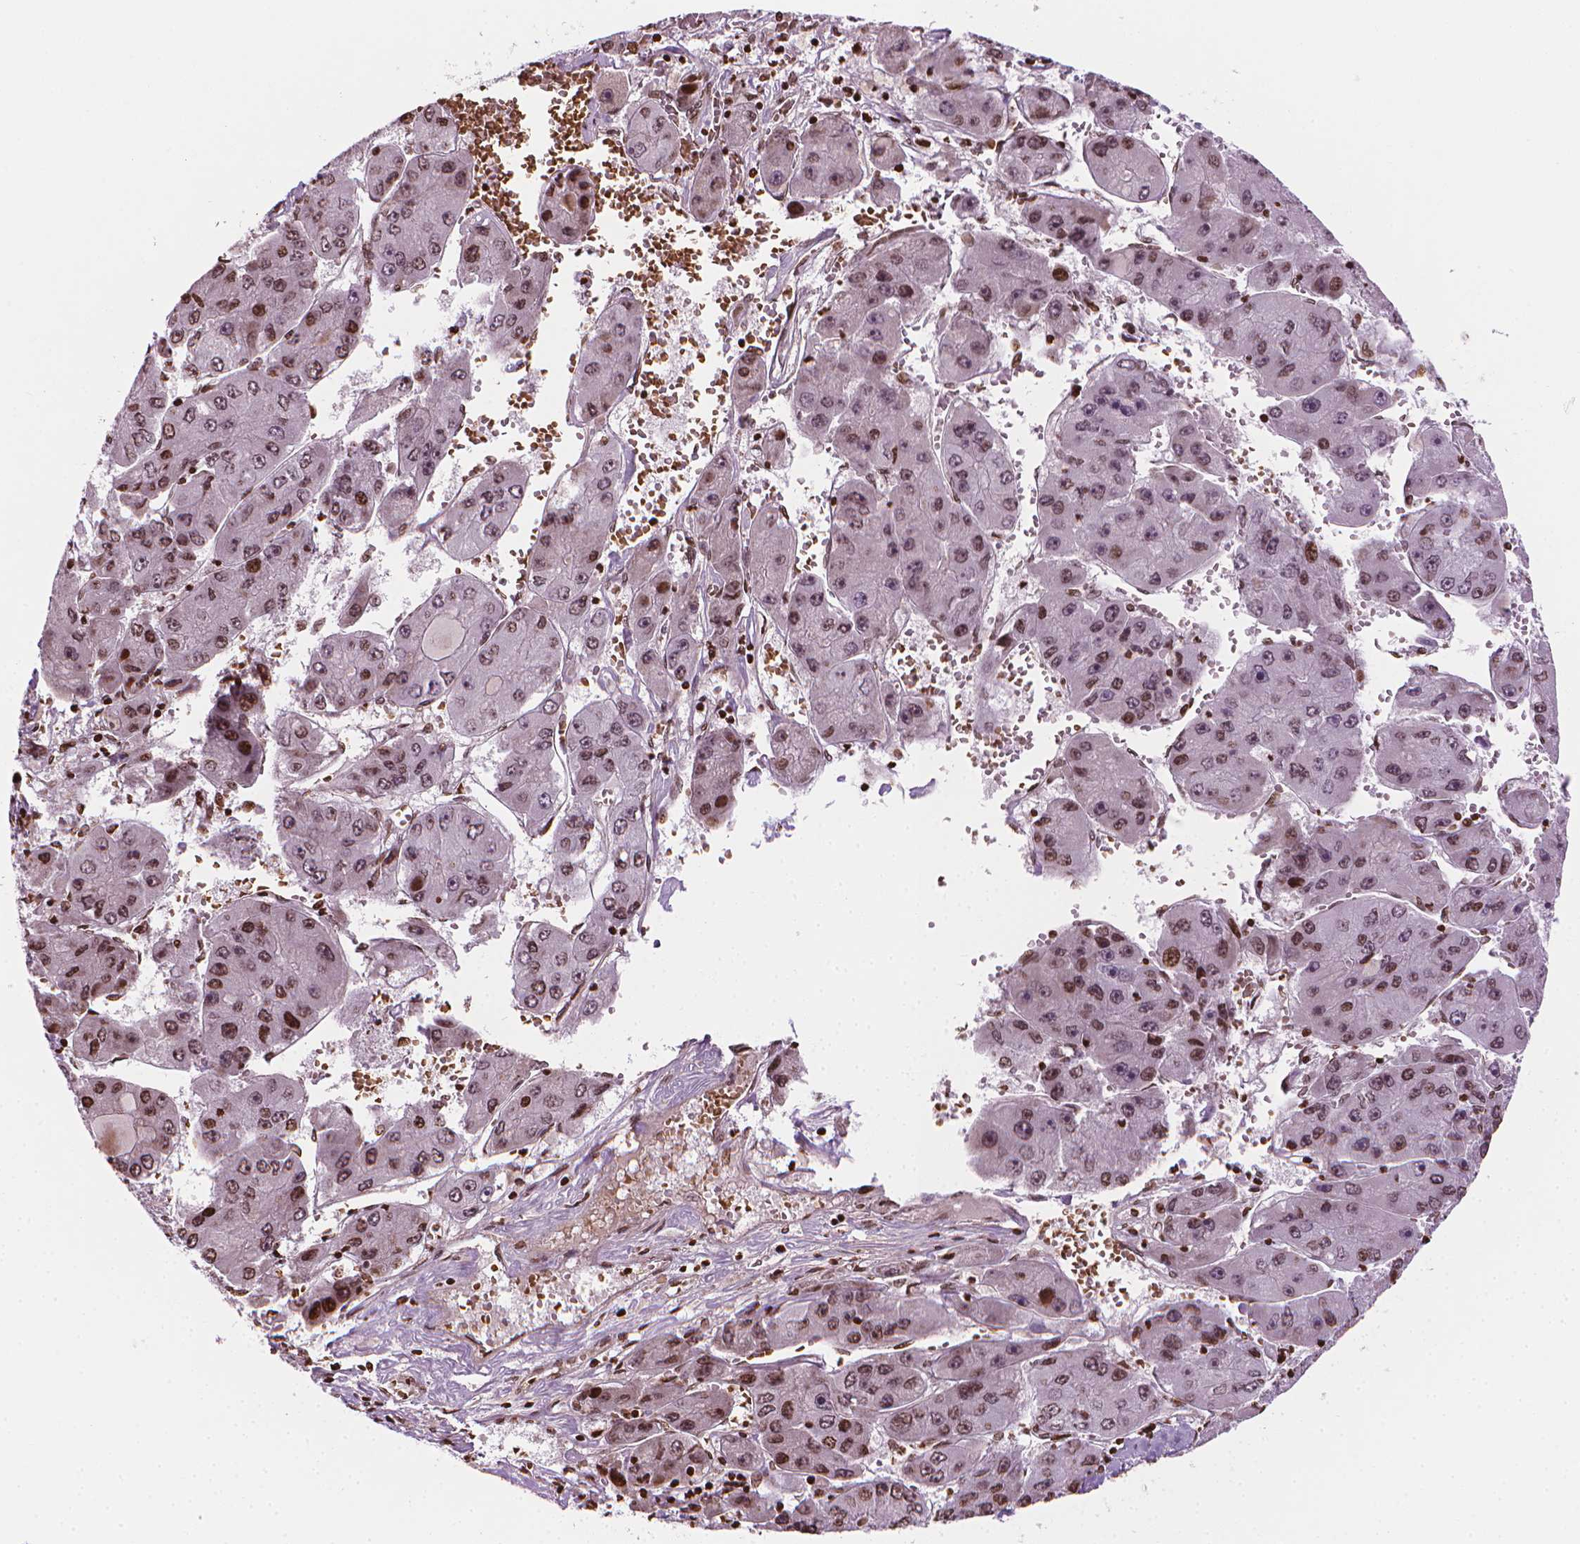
{"staining": {"intensity": "moderate", "quantity": "25%-75%", "location": "nuclear"}, "tissue": "liver cancer", "cell_type": "Tumor cells", "image_type": "cancer", "snomed": [{"axis": "morphology", "description": "Carcinoma, Hepatocellular, NOS"}, {"axis": "topography", "description": "Liver"}], "caption": "Protein staining of liver hepatocellular carcinoma tissue shows moderate nuclear staining in approximately 25%-75% of tumor cells. The staining was performed using DAB (3,3'-diaminobenzidine), with brown indicating positive protein expression. Nuclei are stained blue with hematoxylin.", "gene": "PIP4K2A", "patient": {"sex": "female", "age": 61}}